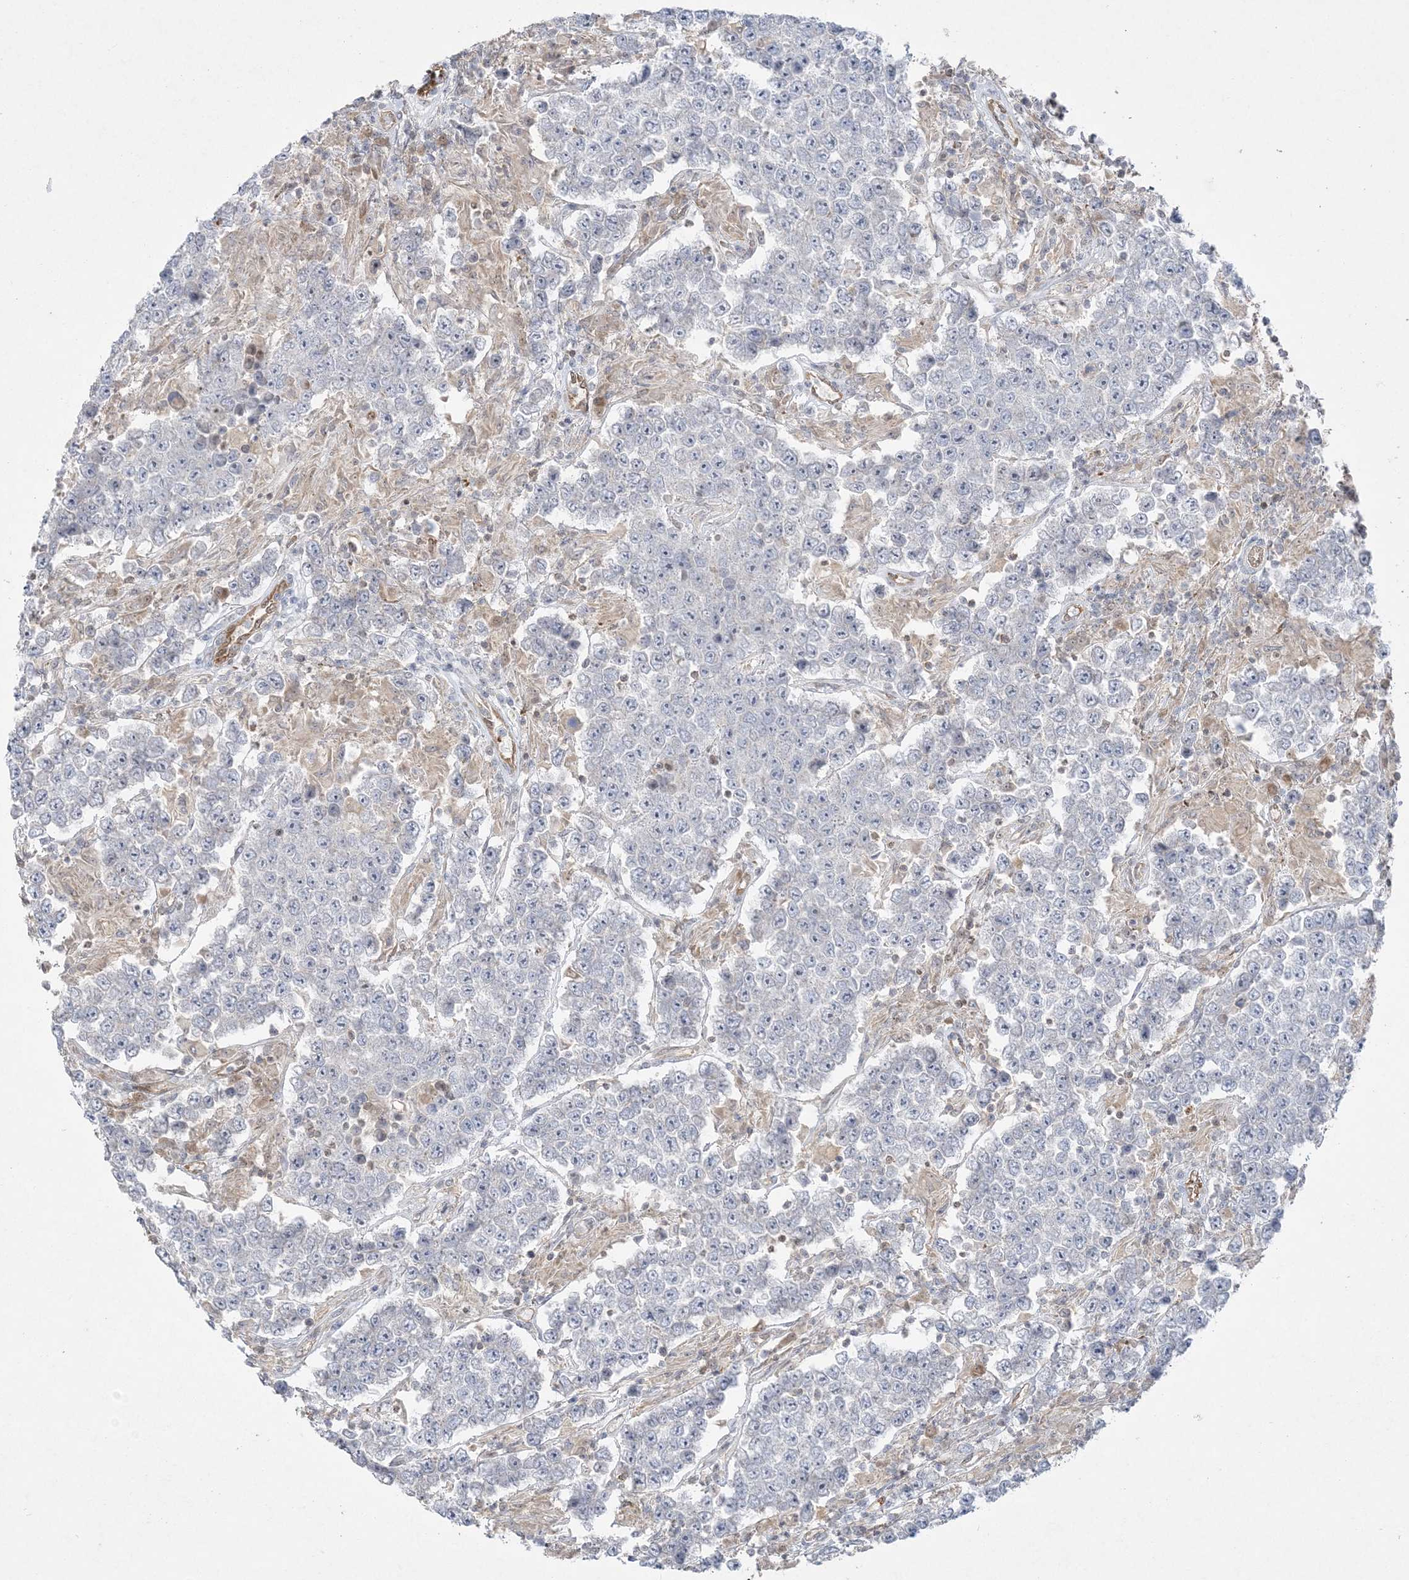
{"staining": {"intensity": "negative", "quantity": "none", "location": "none"}, "tissue": "testis cancer", "cell_type": "Tumor cells", "image_type": "cancer", "snomed": [{"axis": "morphology", "description": "Normal tissue, NOS"}, {"axis": "morphology", "description": "Urothelial carcinoma, High grade"}, {"axis": "morphology", "description": "Seminoma, NOS"}, {"axis": "morphology", "description": "Carcinoma, Embryonal, NOS"}, {"axis": "topography", "description": "Urinary bladder"}, {"axis": "topography", "description": "Testis"}], "caption": "A high-resolution photomicrograph shows immunohistochemistry (IHC) staining of high-grade urothelial carcinoma (testis), which shows no significant positivity in tumor cells. (DAB (3,3'-diaminobenzidine) immunohistochemistry (IHC) with hematoxylin counter stain).", "gene": "INPP1", "patient": {"sex": "male", "age": 41}}